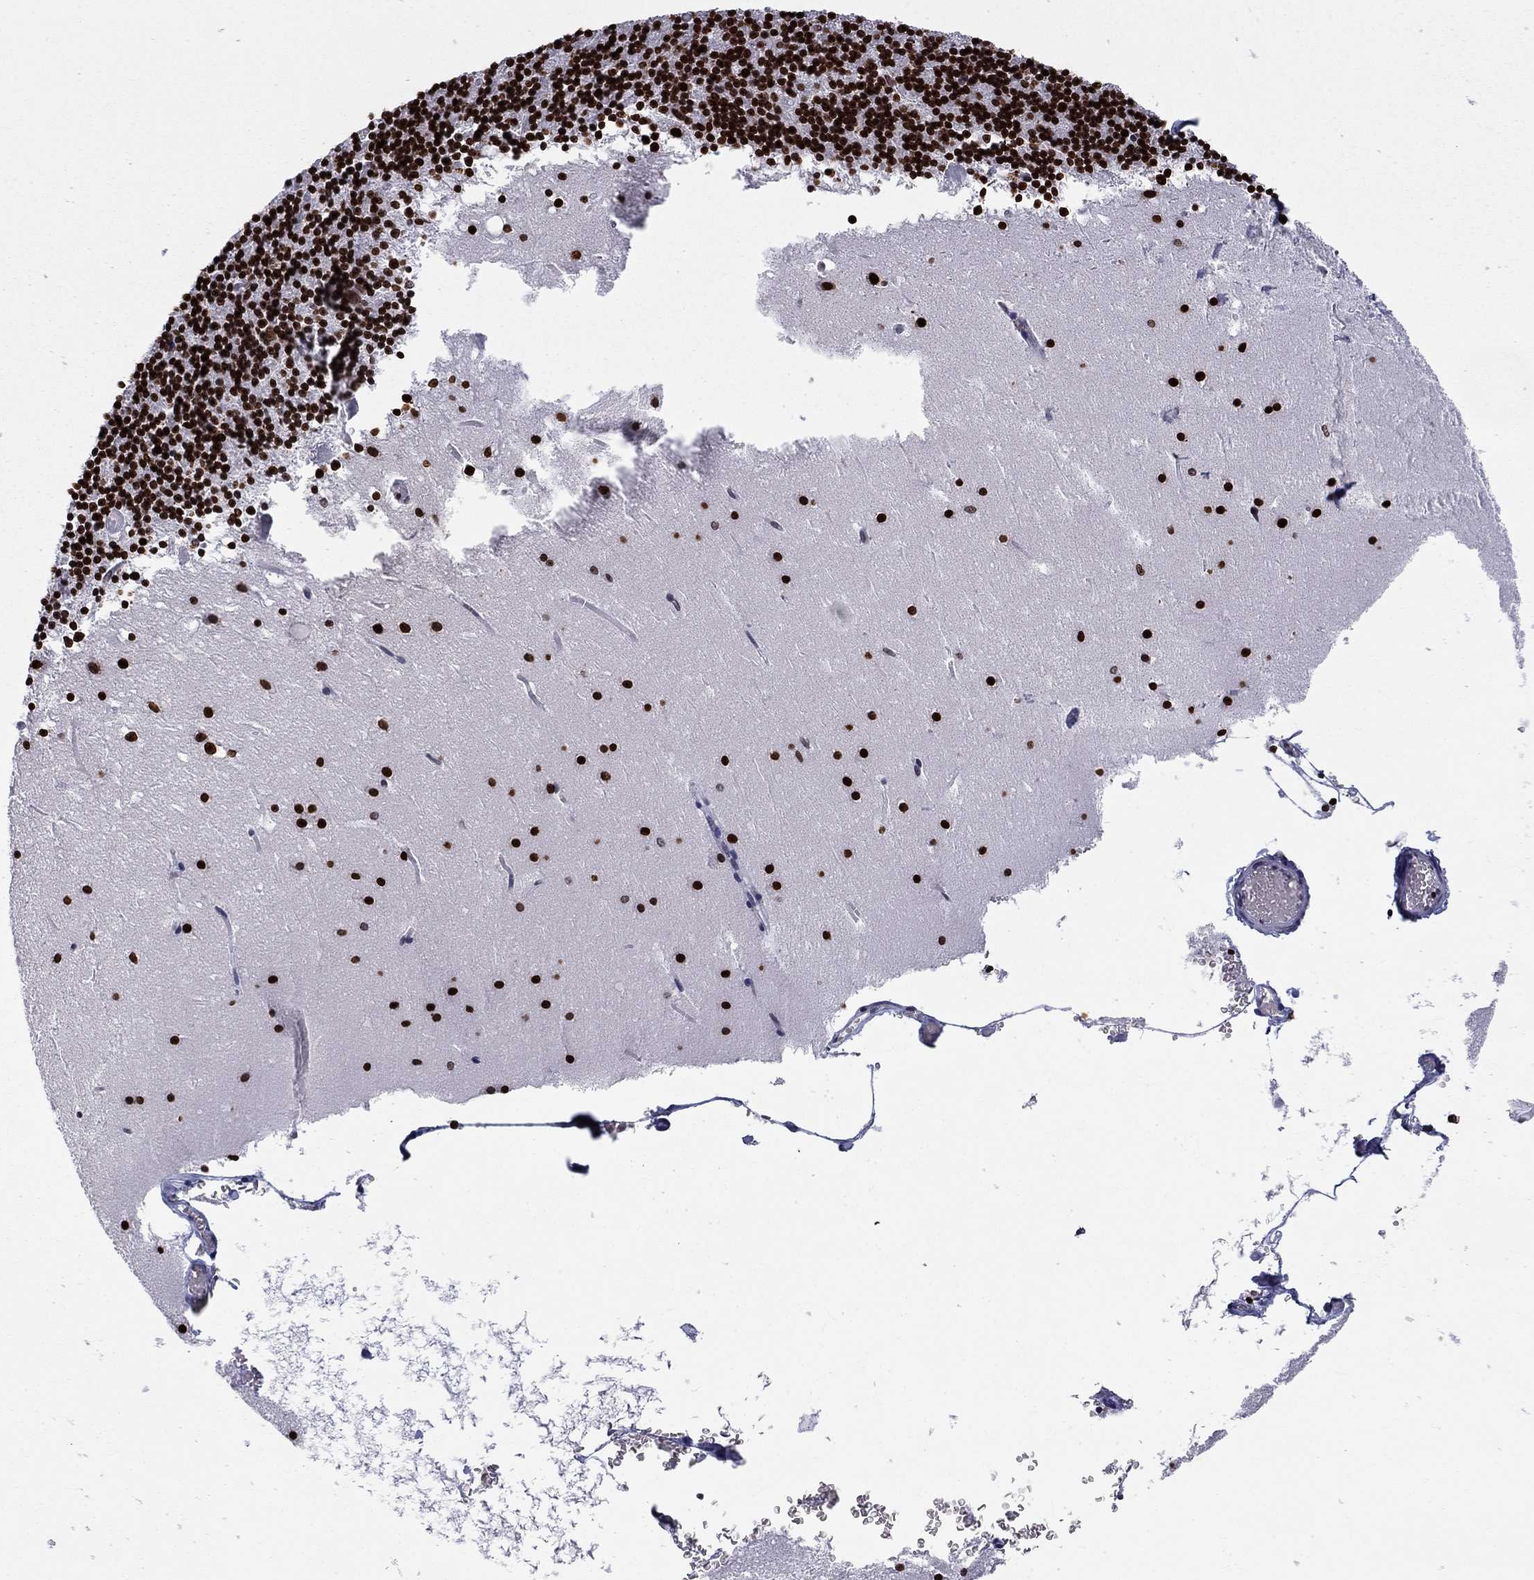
{"staining": {"intensity": "strong", "quantity": ">75%", "location": "nuclear"}, "tissue": "cerebellum", "cell_type": "Cells in granular layer", "image_type": "normal", "snomed": [{"axis": "morphology", "description": "Normal tissue, NOS"}, {"axis": "topography", "description": "Cerebellum"}], "caption": "Cells in granular layer reveal strong nuclear expression in about >75% of cells in unremarkable cerebellum.", "gene": "H2AX", "patient": {"sex": "male", "age": 37}}